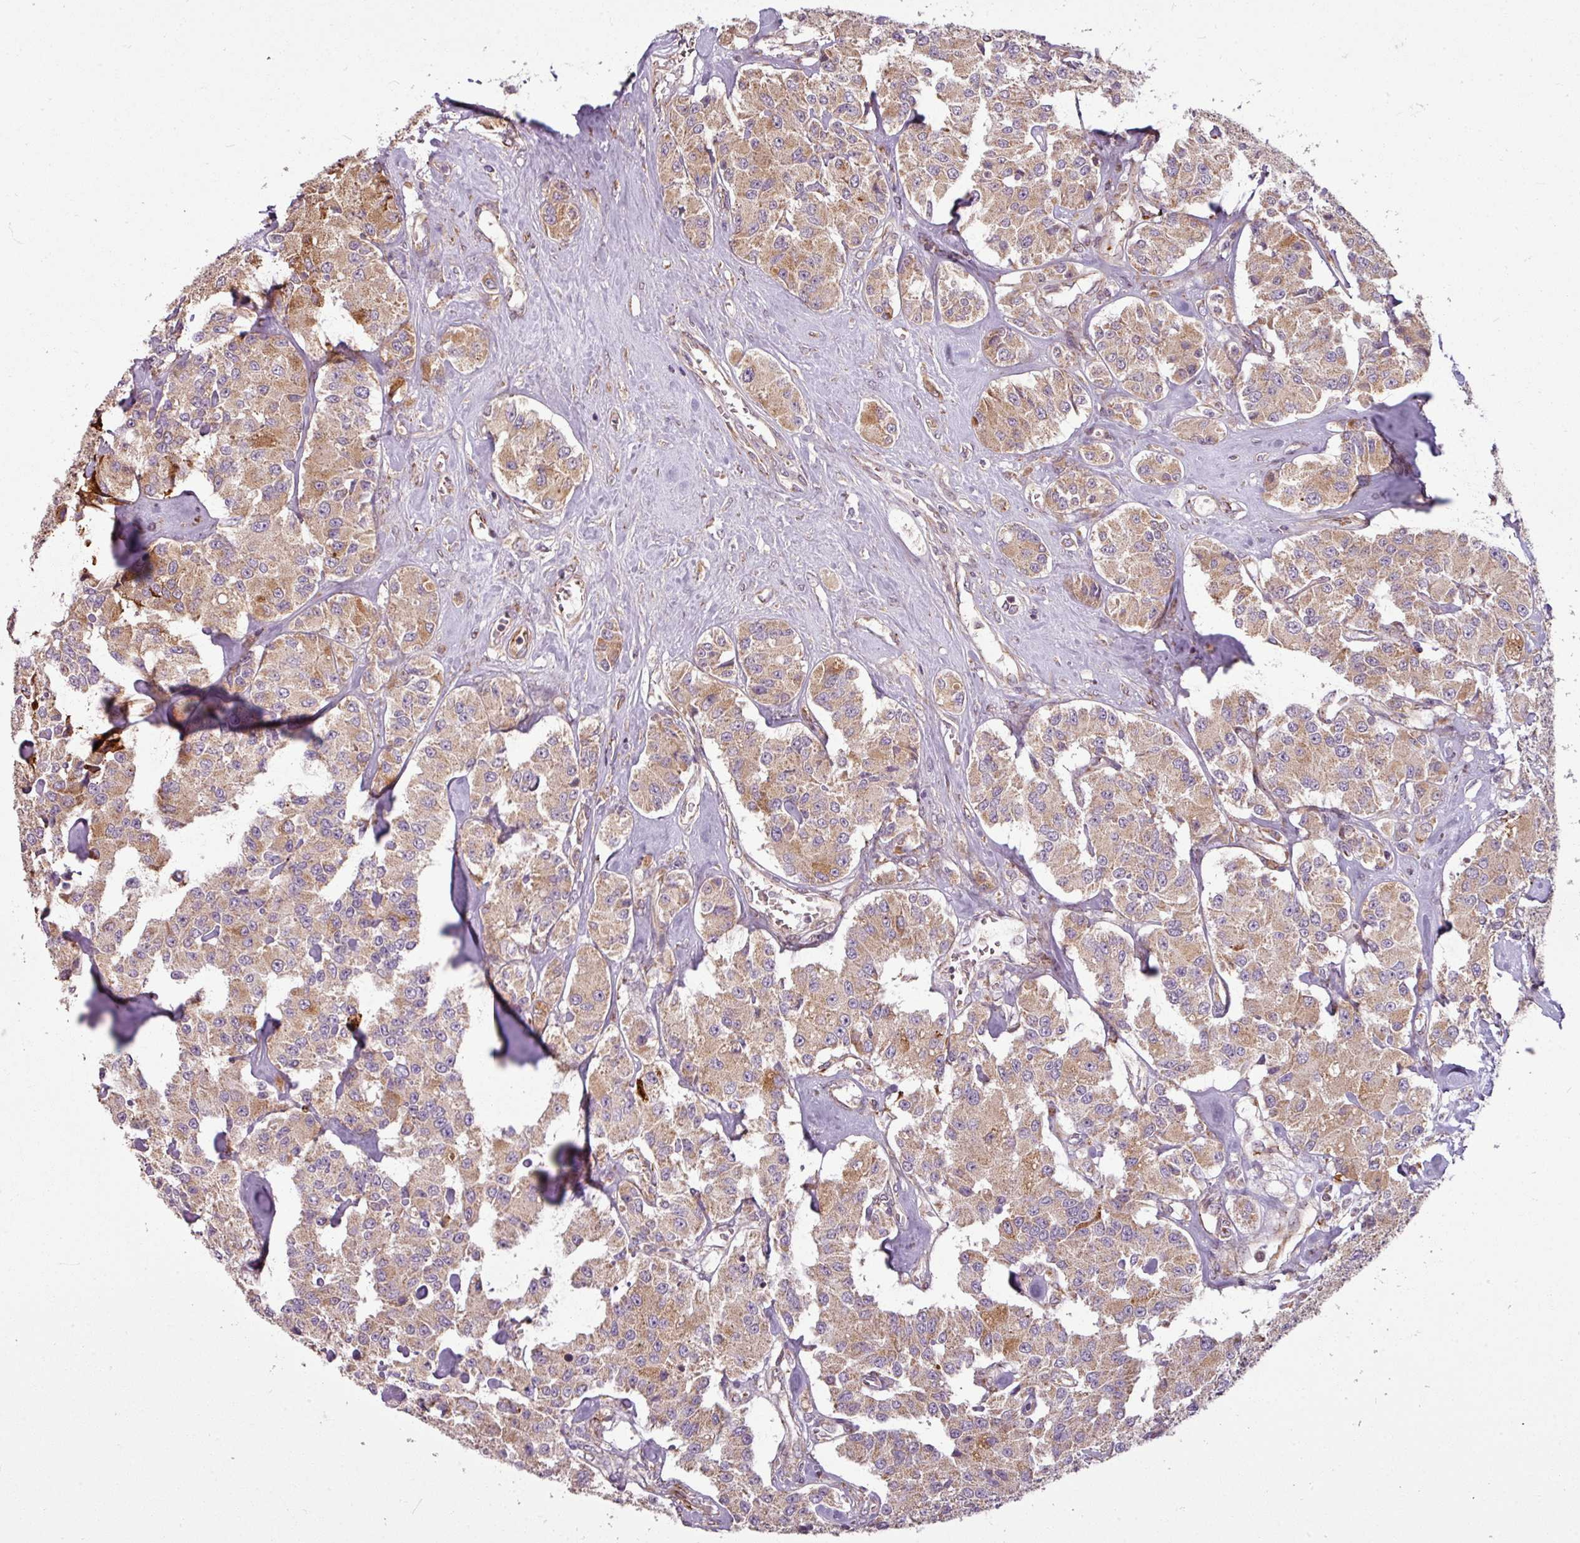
{"staining": {"intensity": "moderate", "quantity": ">75%", "location": "cytoplasmic/membranous"}, "tissue": "carcinoid", "cell_type": "Tumor cells", "image_type": "cancer", "snomed": [{"axis": "morphology", "description": "Carcinoid, malignant, NOS"}, {"axis": "topography", "description": "Pancreas"}], "caption": "Carcinoid tissue demonstrates moderate cytoplasmic/membranous expression in about >75% of tumor cells", "gene": "MAGT1", "patient": {"sex": "male", "age": 41}}